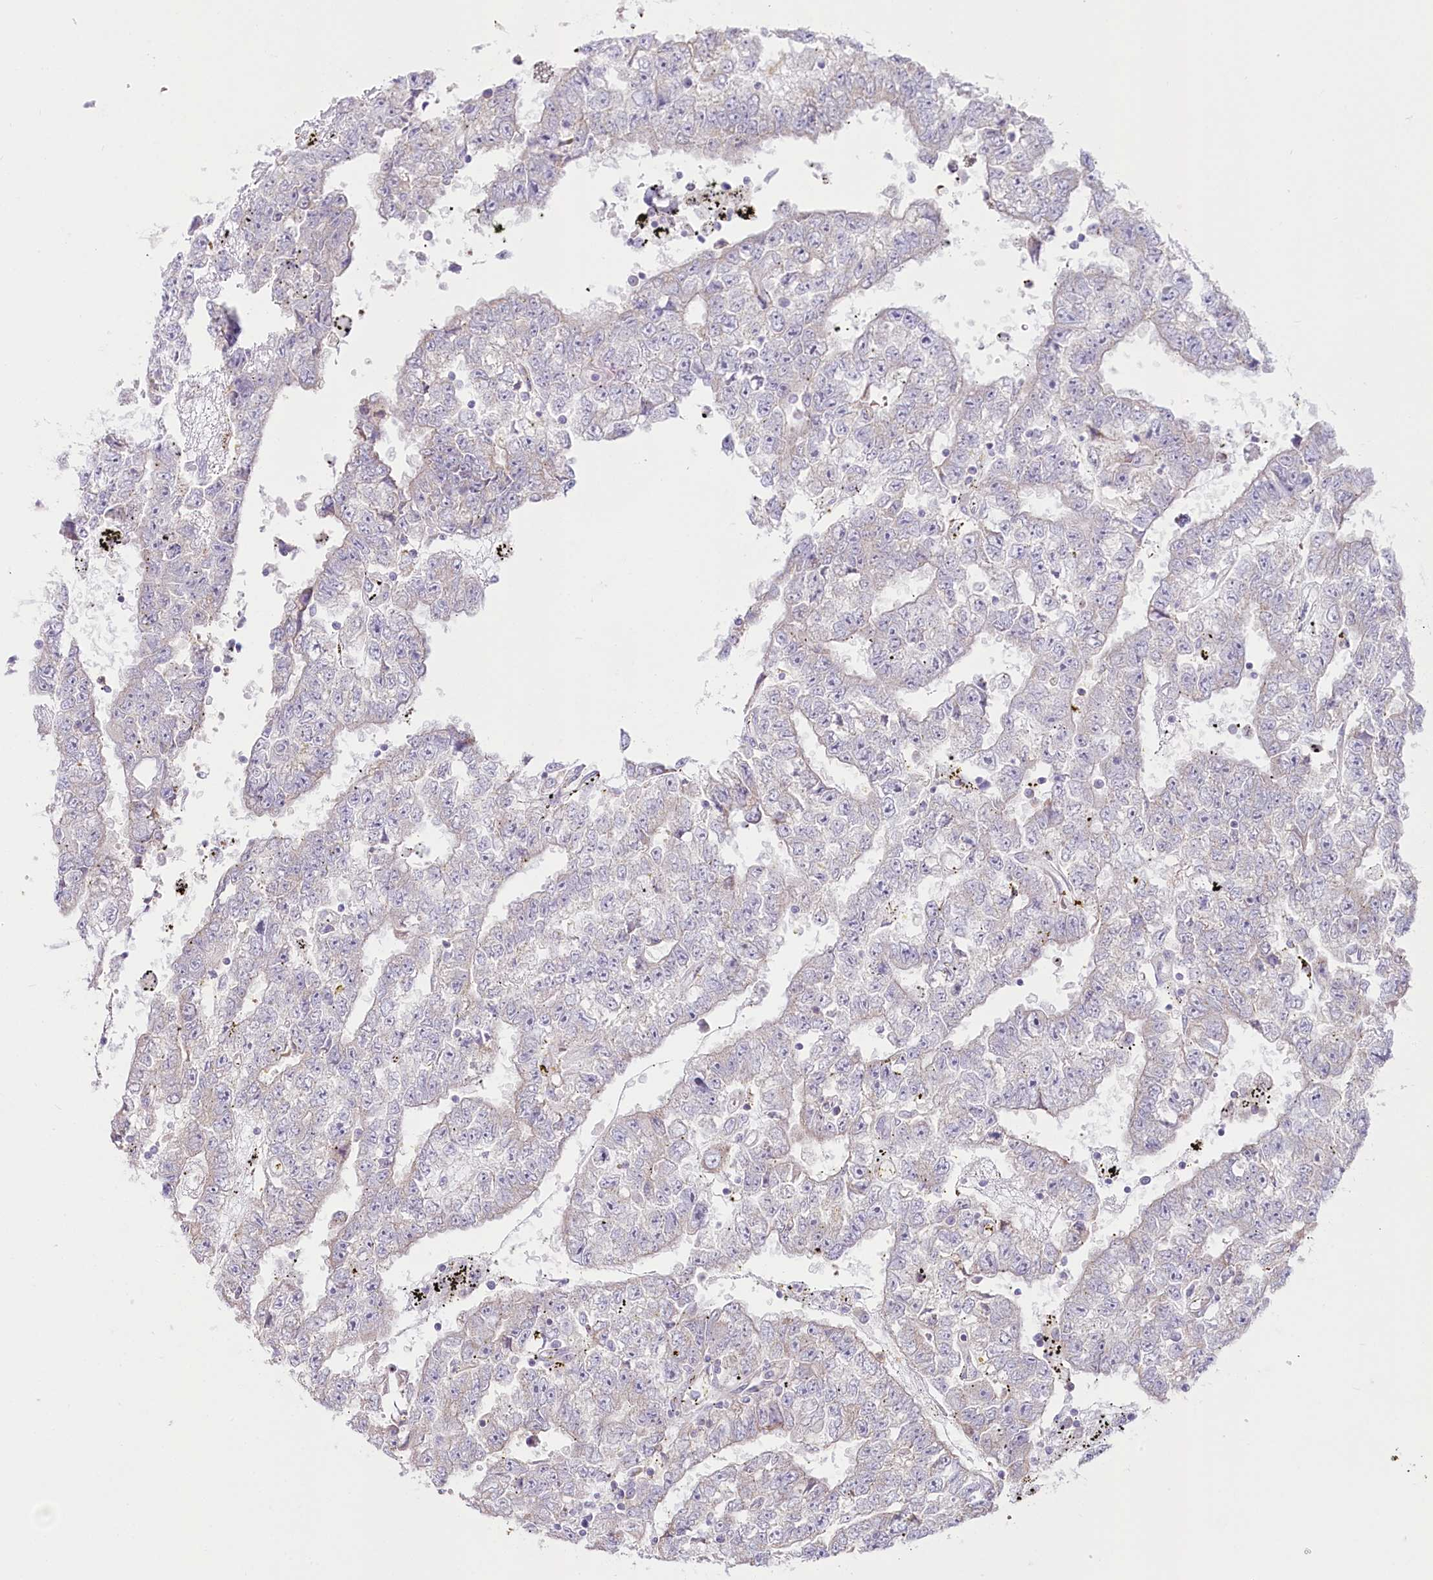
{"staining": {"intensity": "negative", "quantity": "none", "location": "none"}, "tissue": "testis cancer", "cell_type": "Tumor cells", "image_type": "cancer", "snomed": [{"axis": "morphology", "description": "Carcinoma, Embryonal, NOS"}, {"axis": "topography", "description": "Testis"}], "caption": "Human testis embryonal carcinoma stained for a protein using immunohistochemistry (IHC) demonstrates no expression in tumor cells.", "gene": "HARS2", "patient": {"sex": "male", "age": 25}}